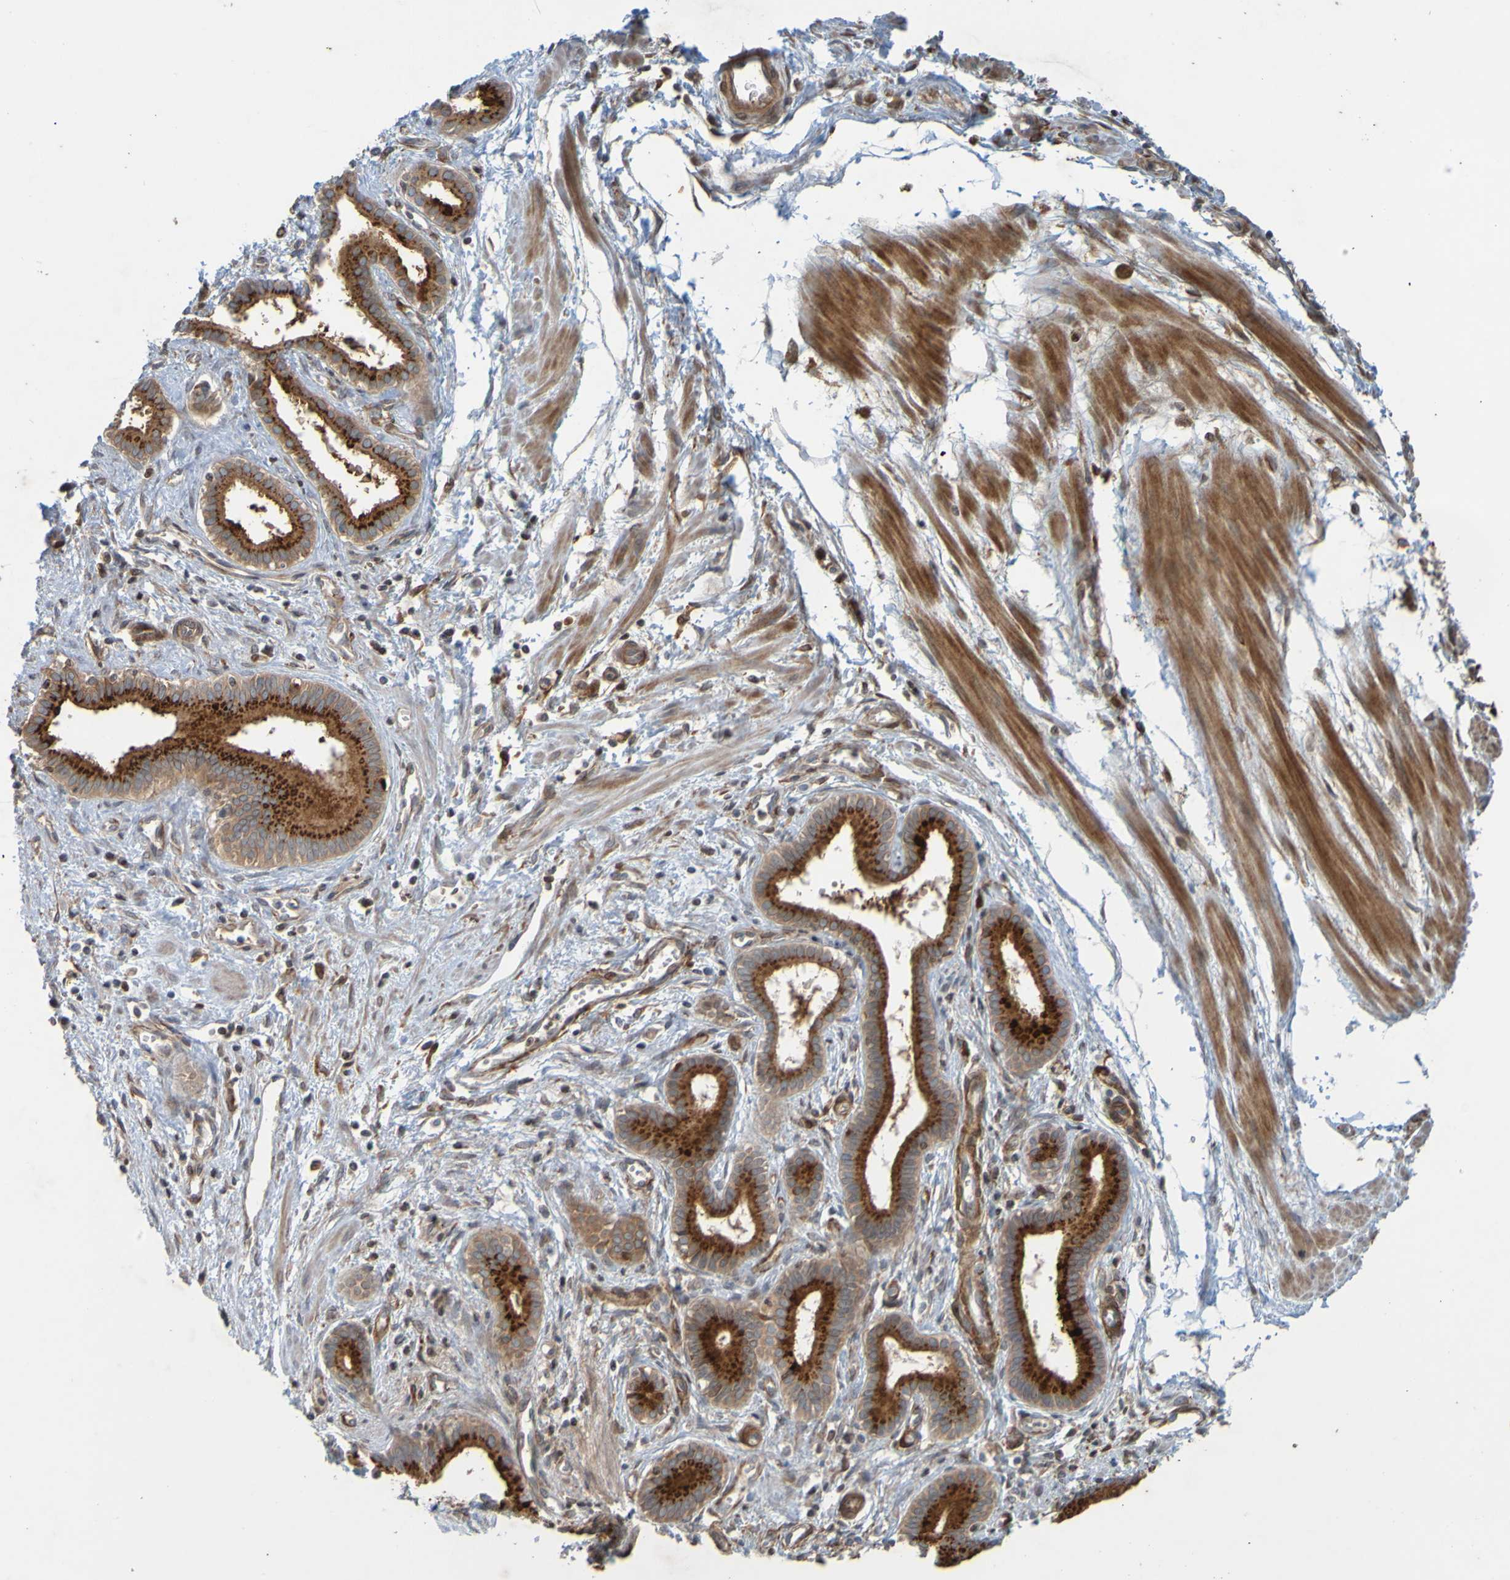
{"staining": {"intensity": "strong", "quantity": ">75%", "location": "cytoplasmic/membranous"}, "tissue": "pancreatic cancer", "cell_type": "Tumor cells", "image_type": "cancer", "snomed": [{"axis": "morphology", "description": "Normal tissue, NOS"}, {"axis": "topography", "description": "Lymph node"}], "caption": "The histopathology image demonstrates a brown stain indicating the presence of a protein in the cytoplasmic/membranous of tumor cells in pancreatic cancer.", "gene": "GUCY1A1", "patient": {"sex": "male", "age": 50}}